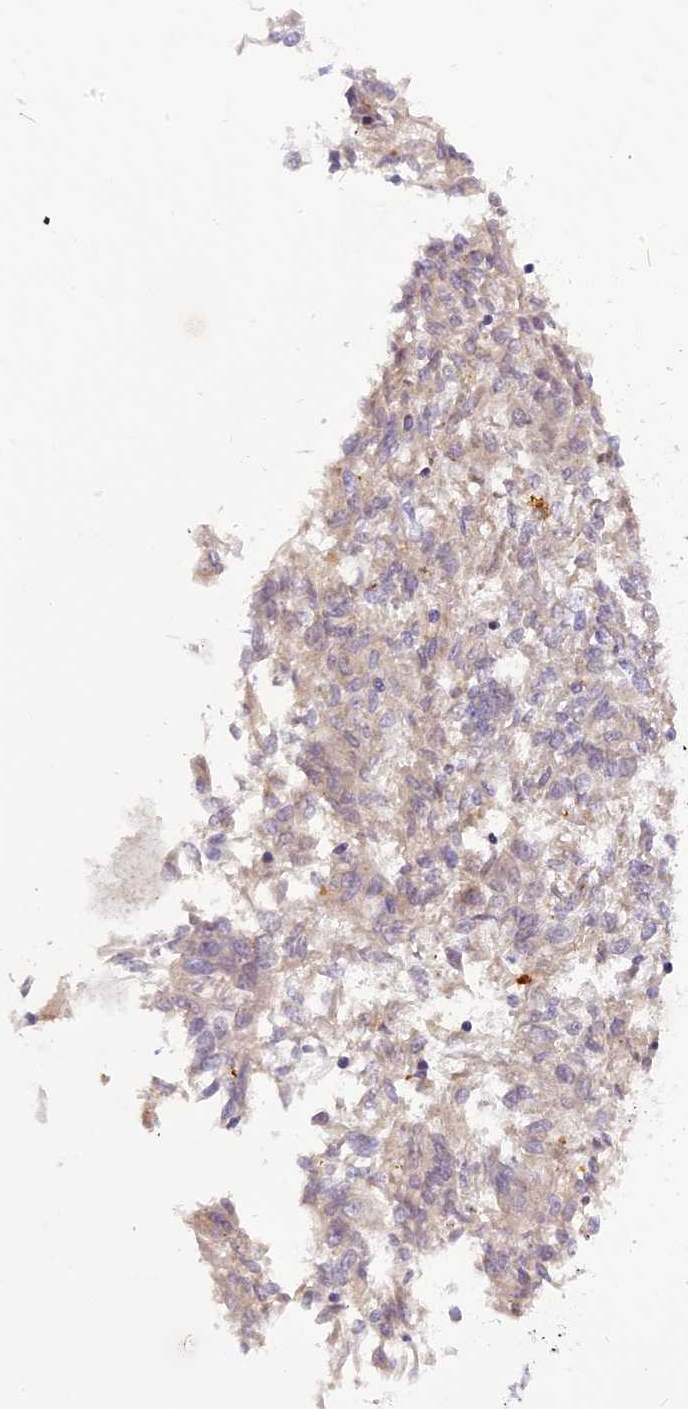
{"staining": {"intensity": "weak", "quantity": "<25%", "location": "cytoplasmic/membranous"}, "tissue": "endometrial cancer", "cell_type": "Tumor cells", "image_type": "cancer", "snomed": [{"axis": "morphology", "description": "Adenocarcinoma, NOS"}, {"axis": "topography", "description": "Endometrium"}], "caption": "Immunohistochemistry histopathology image of human endometrial cancer stained for a protein (brown), which shows no staining in tumor cells. Nuclei are stained in blue.", "gene": "FNIP2", "patient": {"sex": "female", "age": 58}}